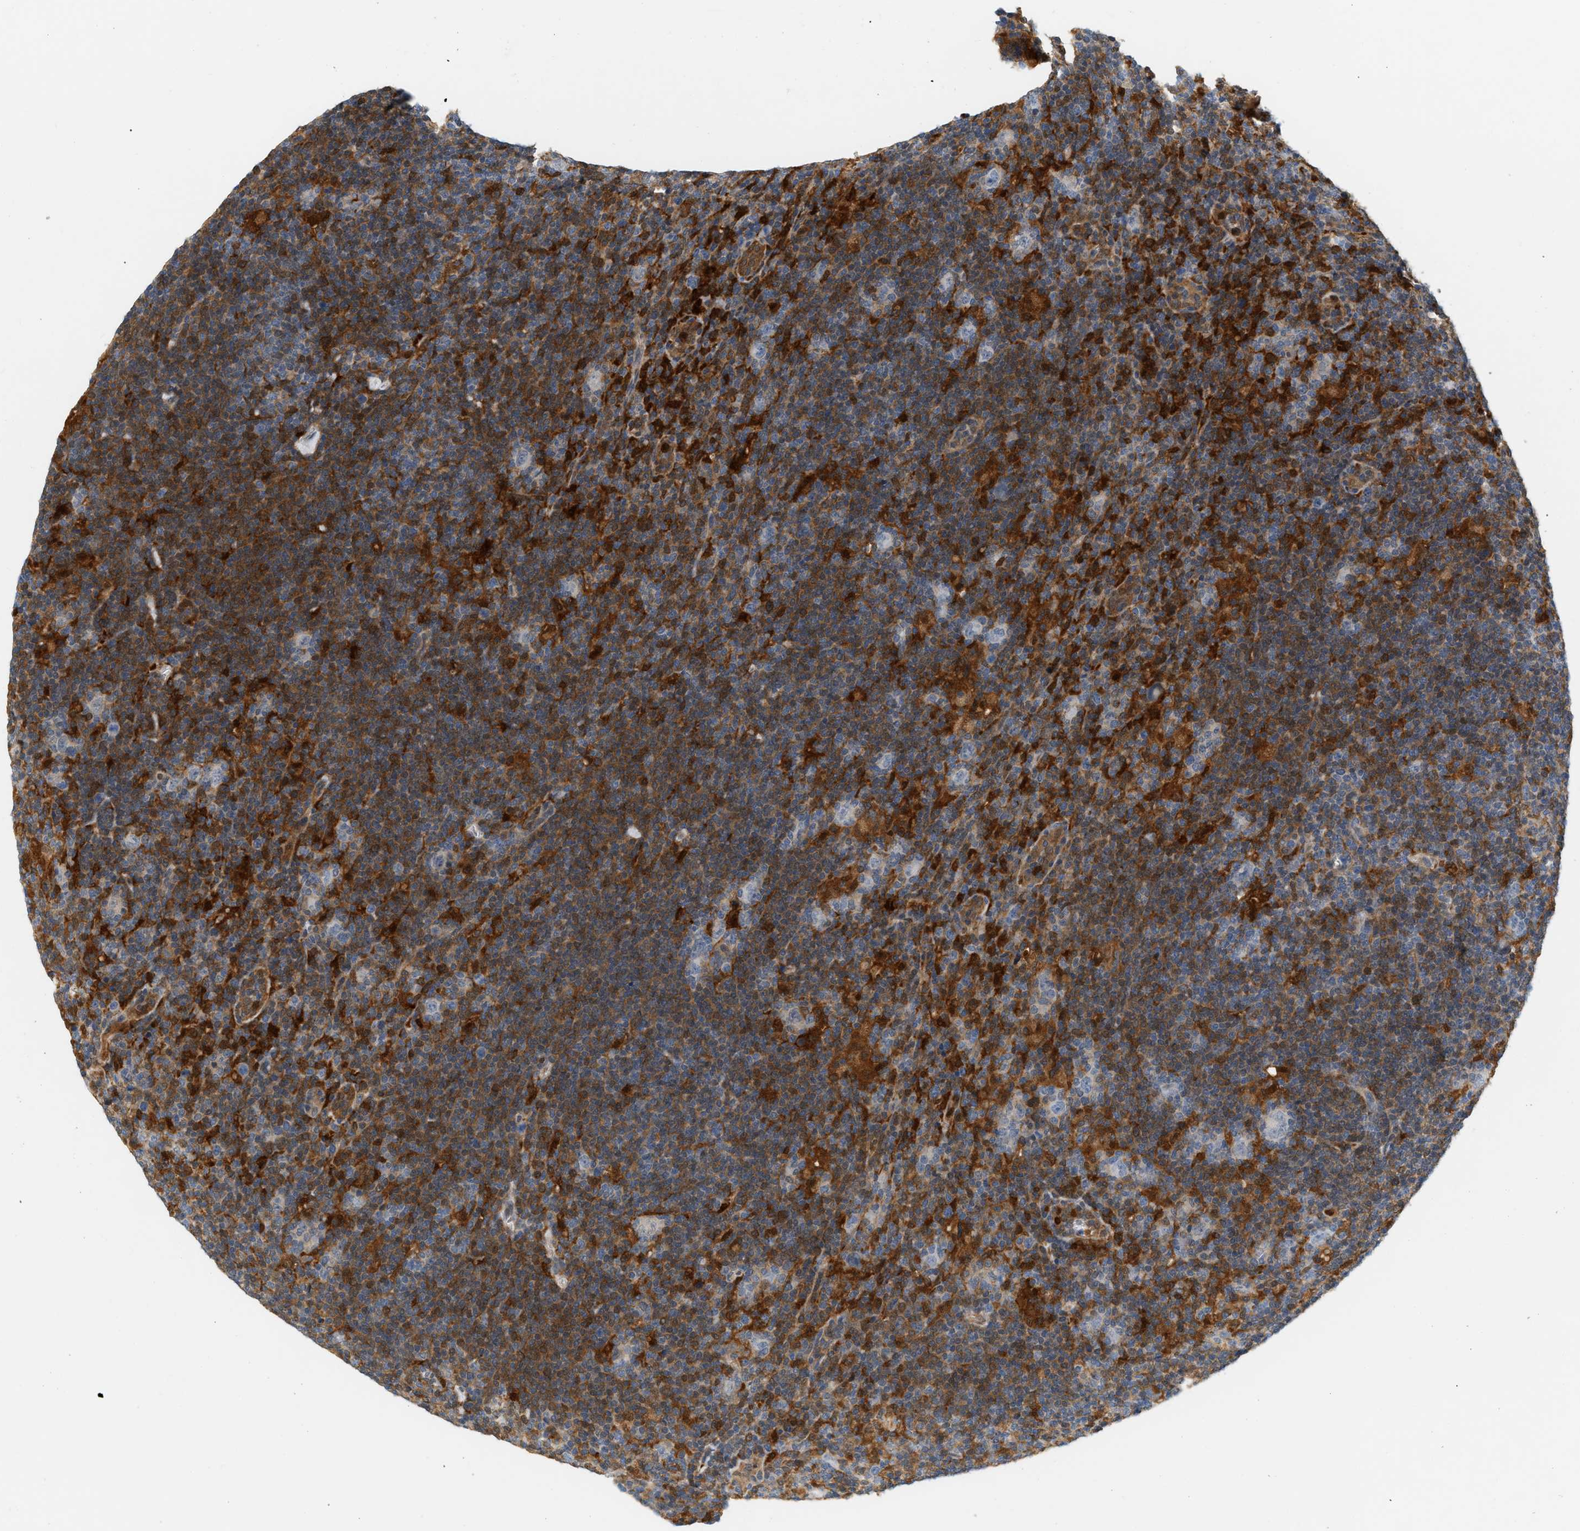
{"staining": {"intensity": "negative", "quantity": "none", "location": "none"}, "tissue": "lymphoma", "cell_type": "Tumor cells", "image_type": "cancer", "snomed": [{"axis": "morphology", "description": "Hodgkin's disease, NOS"}, {"axis": "topography", "description": "Lymph node"}], "caption": "Image shows no protein staining in tumor cells of lymphoma tissue. Brightfield microscopy of immunohistochemistry (IHC) stained with DAB (3,3'-diaminobenzidine) (brown) and hematoxylin (blue), captured at high magnification.", "gene": "PYCARD", "patient": {"sex": "female", "age": 57}}